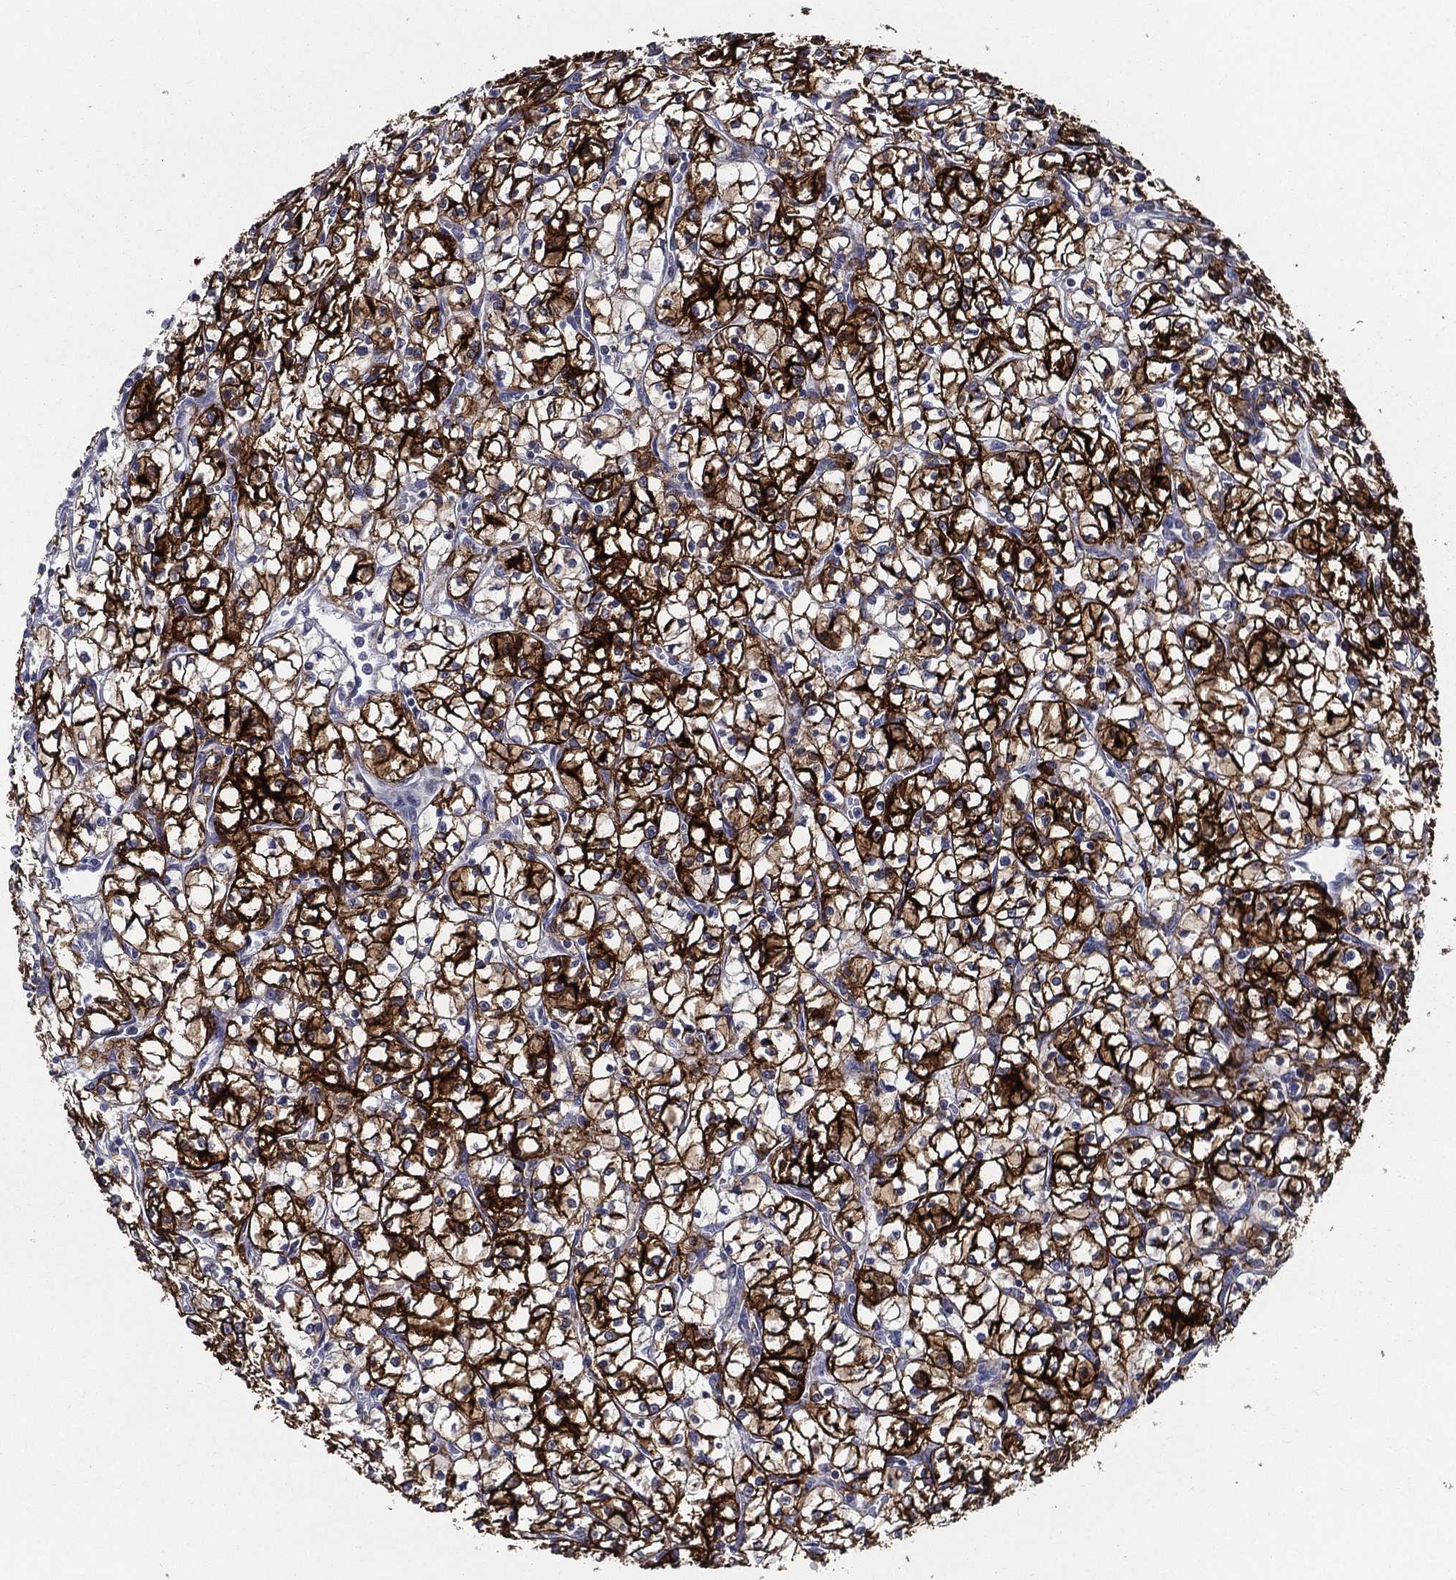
{"staining": {"intensity": "strong", "quantity": "25%-75%", "location": "cytoplasmic/membranous"}, "tissue": "renal cancer", "cell_type": "Tumor cells", "image_type": "cancer", "snomed": [{"axis": "morphology", "description": "Adenocarcinoma, NOS"}, {"axis": "topography", "description": "Kidney"}], "caption": "Tumor cells exhibit strong cytoplasmic/membranous expression in approximately 25%-75% of cells in renal adenocarcinoma. Using DAB (brown) and hematoxylin (blue) stains, captured at high magnification using brightfield microscopy.", "gene": "ACE2", "patient": {"sex": "female", "age": 64}}